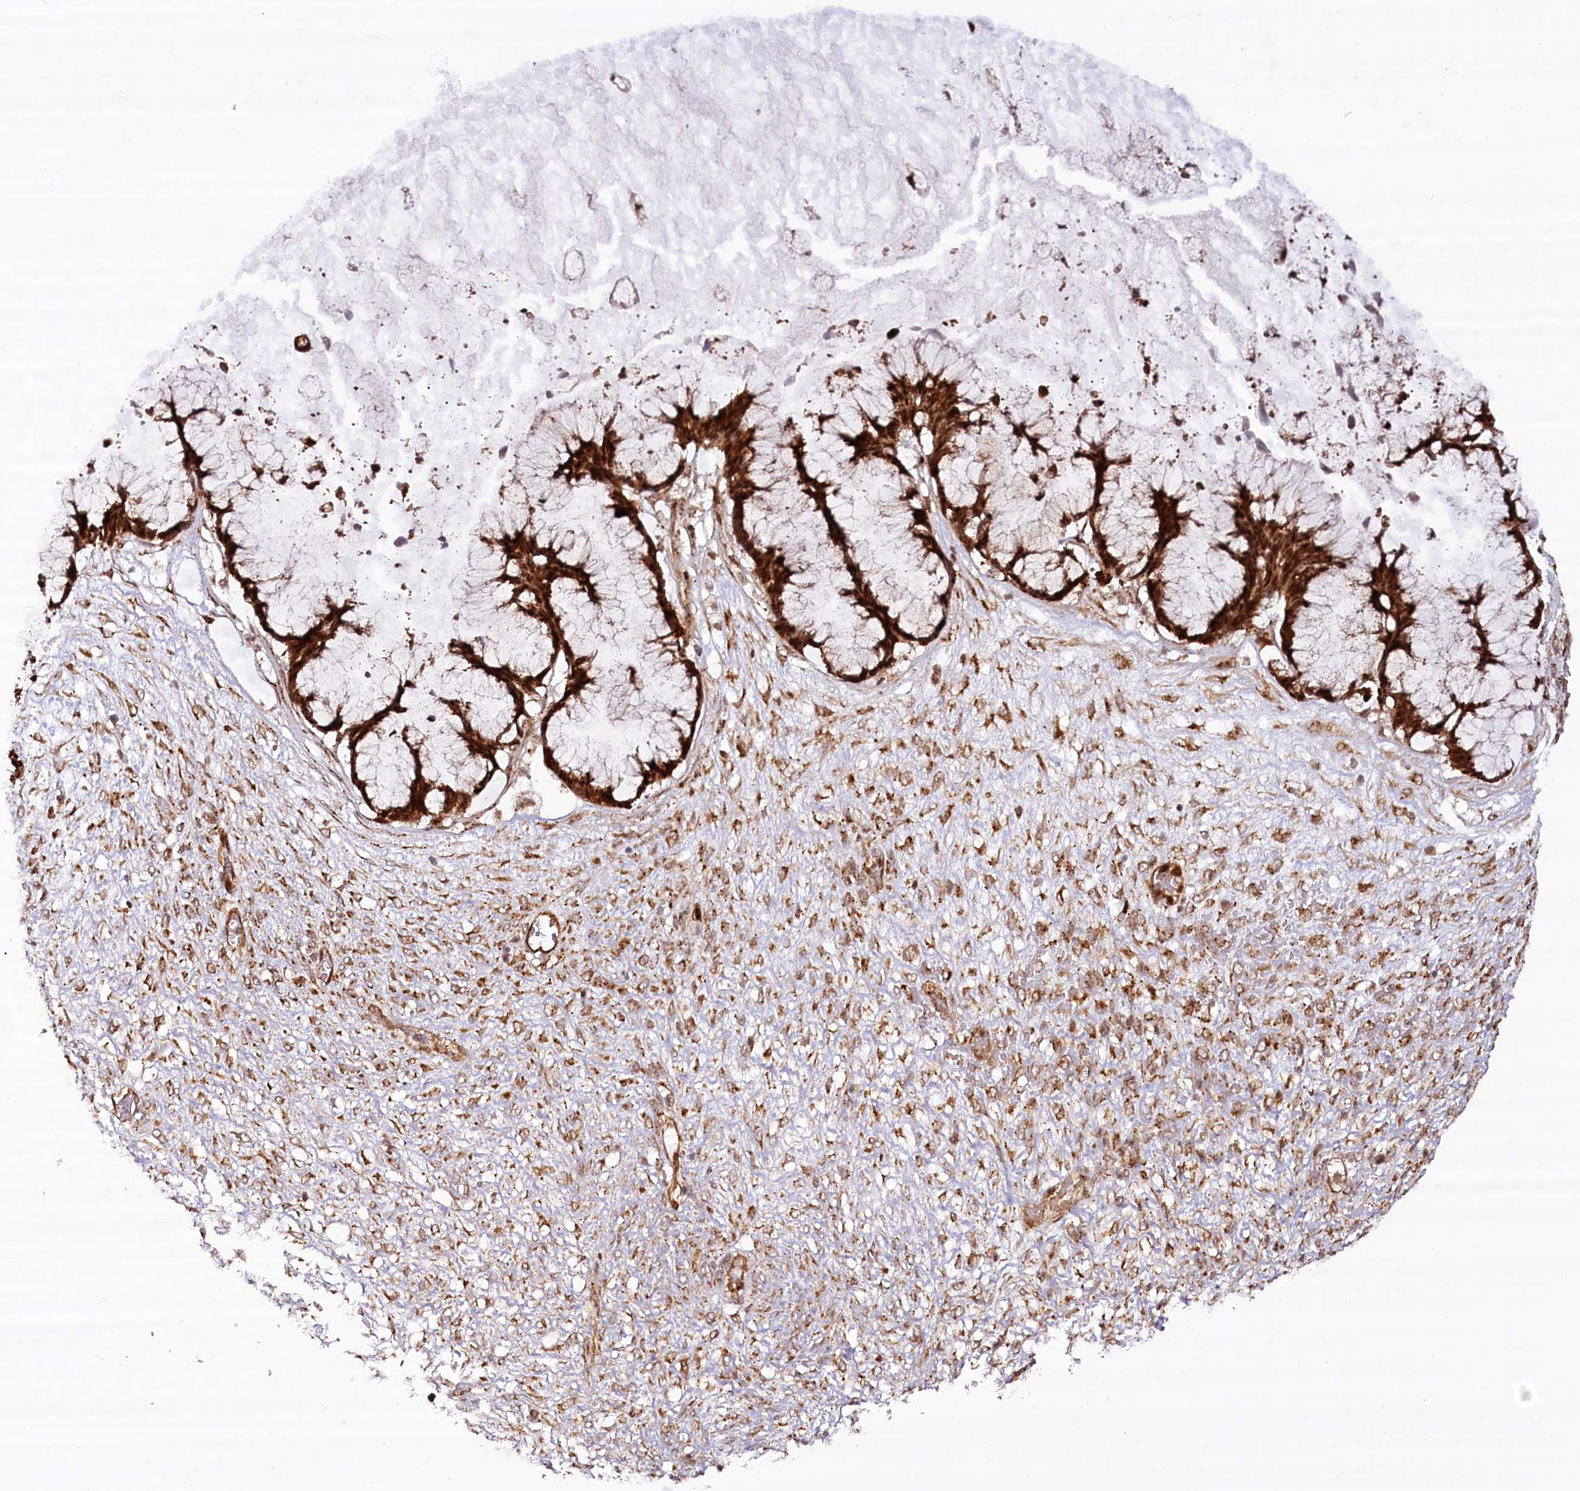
{"staining": {"intensity": "strong", "quantity": ">75%", "location": "cytoplasmic/membranous,nuclear"}, "tissue": "ovarian cancer", "cell_type": "Tumor cells", "image_type": "cancer", "snomed": [{"axis": "morphology", "description": "Cystadenocarcinoma, mucinous, NOS"}, {"axis": "topography", "description": "Ovary"}], "caption": "The histopathology image reveals staining of ovarian mucinous cystadenocarcinoma, revealing strong cytoplasmic/membranous and nuclear protein staining (brown color) within tumor cells.", "gene": "COPG1", "patient": {"sex": "female", "age": 42}}